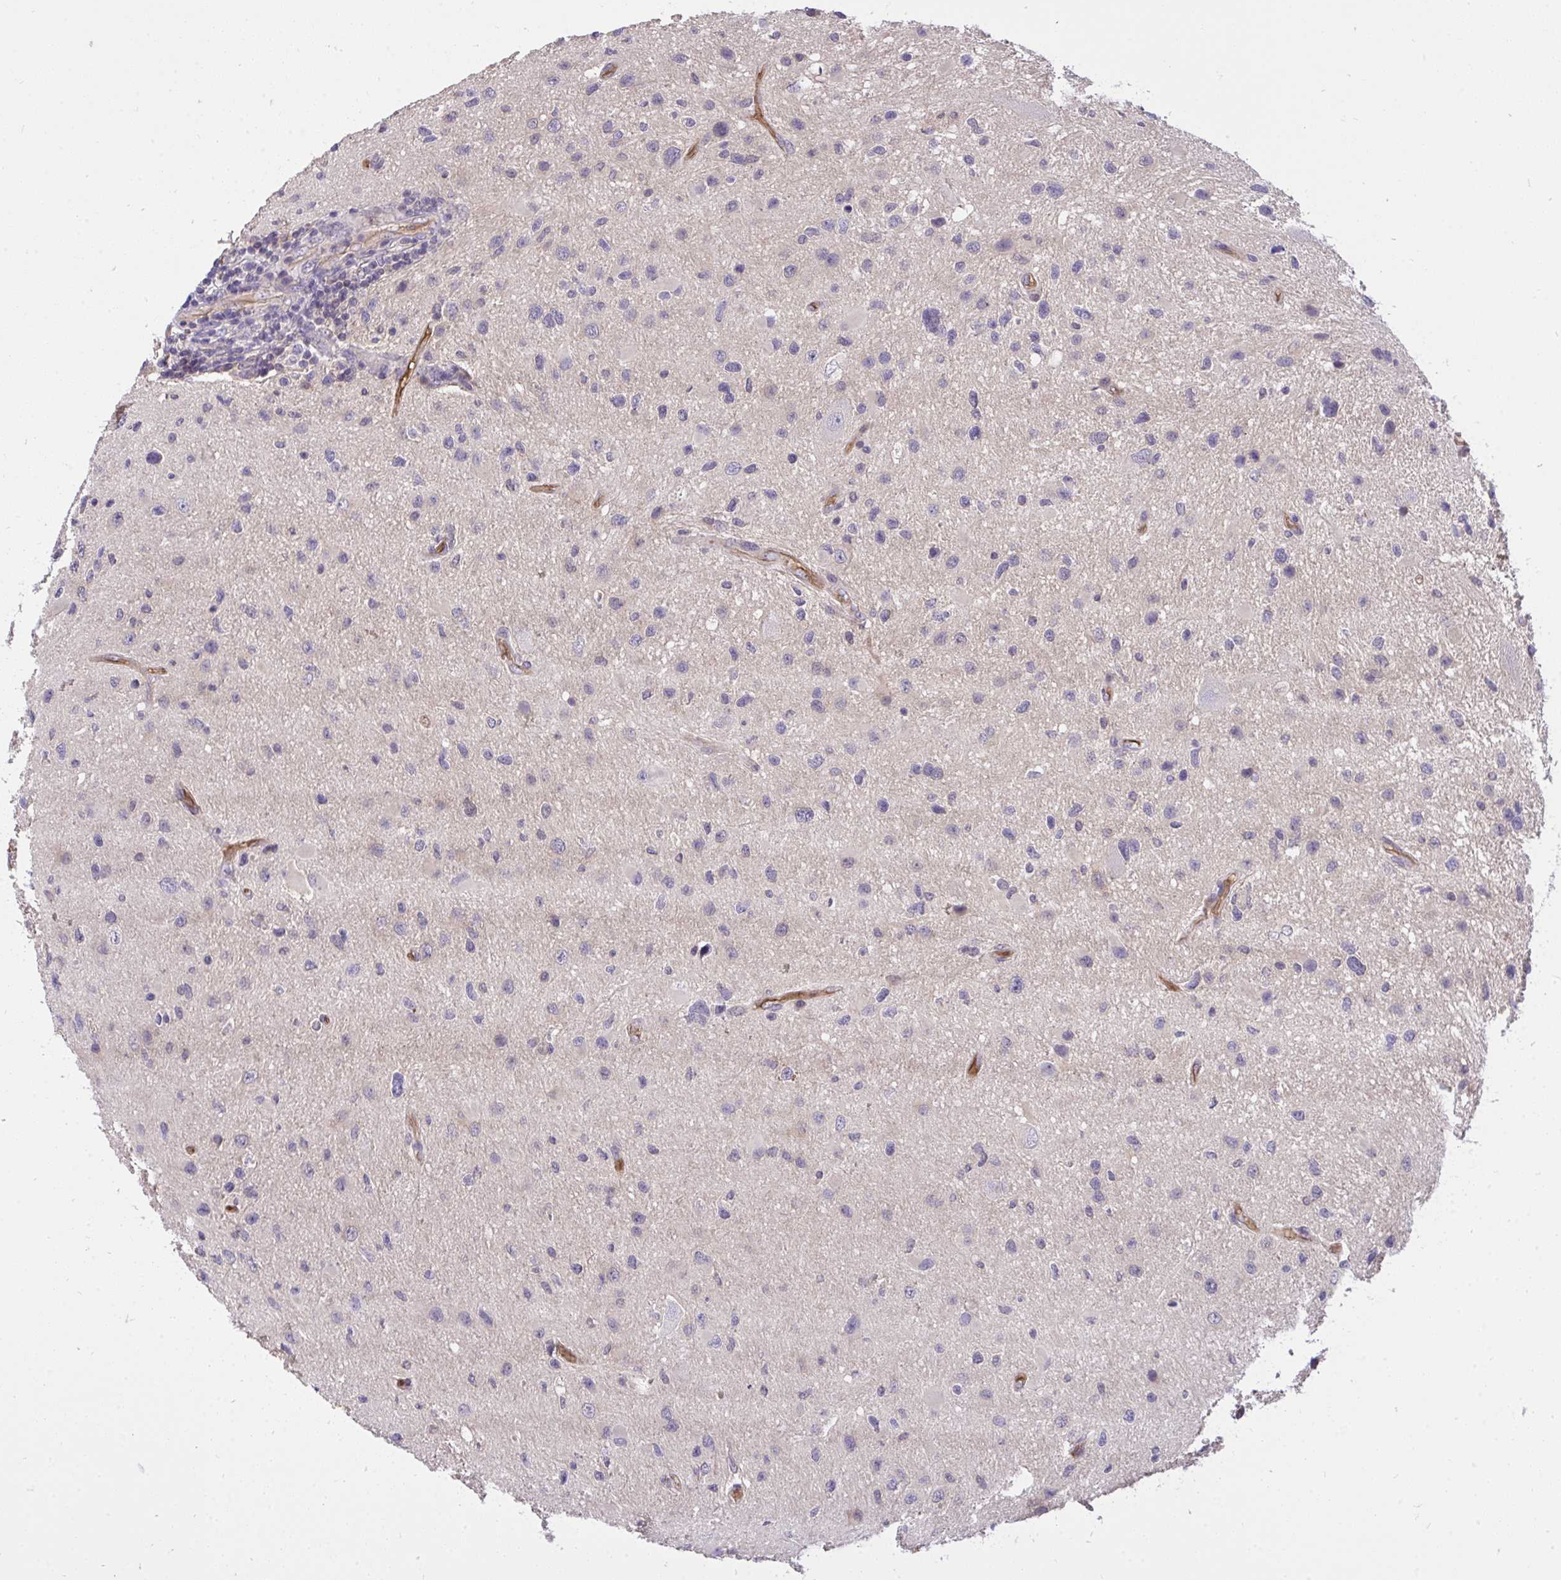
{"staining": {"intensity": "negative", "quantity": "none", "location": "none"}, "tissue": "glioma", "cell_type": "Tumor cells", "image_type": "cancer", "snomed": [{"axis": "morphology", "description": "Glioma, malignant, Low grade"}, {"axis": "topography", "description": "Brain"}], "caption": "Malignant low-grade glioma was stained to show a protein in brown. There is no significant expression in tumor cells. (DAB (3,3'-diaminobenzidine) immunohistochemistry (IHC) visualized using brightfield microscopy, high magnification).", "gene": "C19orf54", "patient": {"sex": "female", "age": 32}}